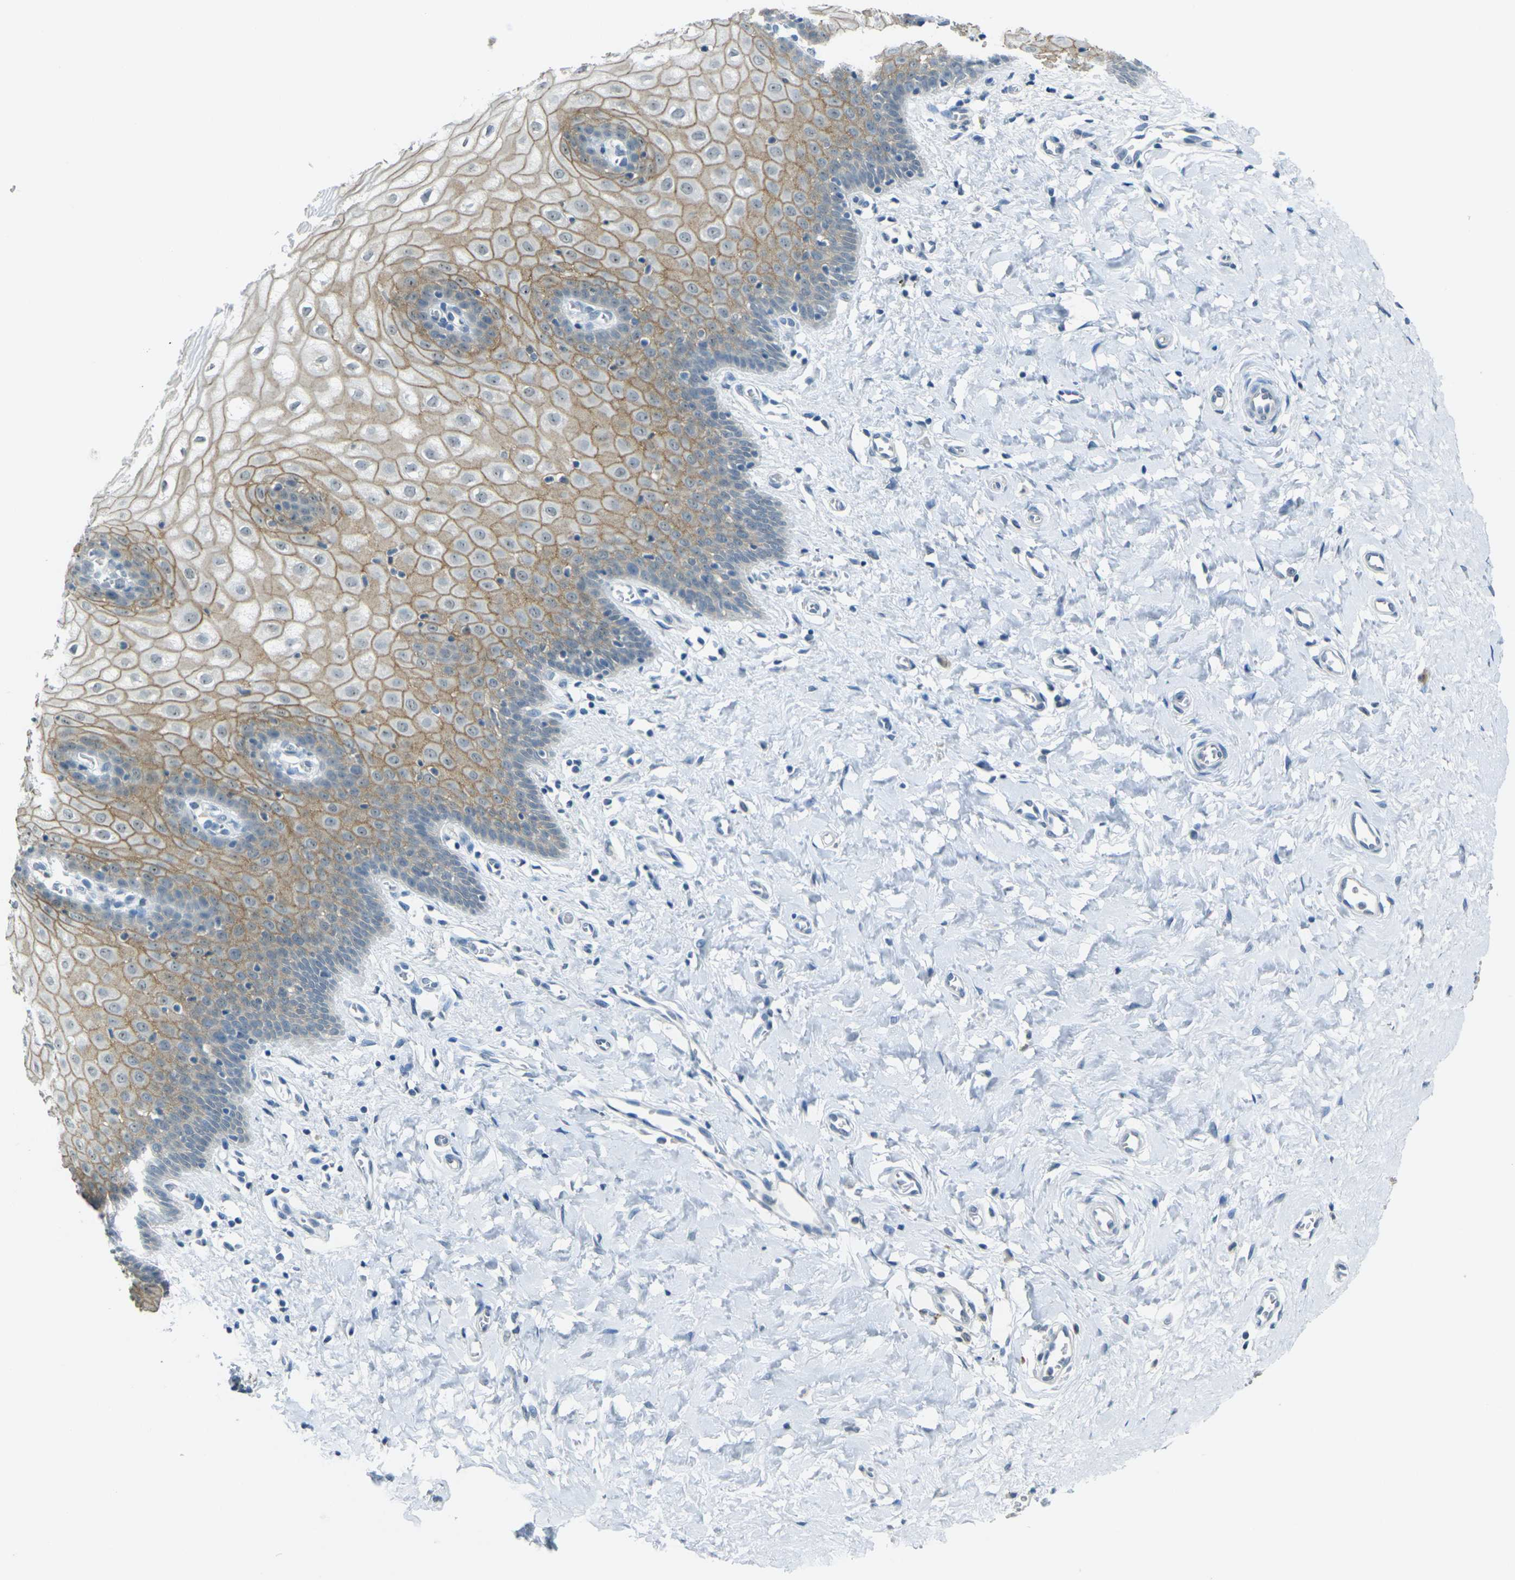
{"staining": {"intensity": "strong", "quantity": ">75%", "location": "cytoplasmic/membranous"}, "tissue": "cervix", "cell_type": "Glandular cells", "image_type": "normal", "snomed": [{"axis": "morphology", "description": "Normal tissue, NOS"}, {"axis": "topography", "description": "Cervix"}], "caption": "Cervix stained with immunohistochemistry (IHC) displays strong cytoplasmic/membranous expression in approximately >75% of glandular cells. Nuclei are stained in blue.", "gene": "SPTBN2", "patient": {"sex": "female", "age": 55}}